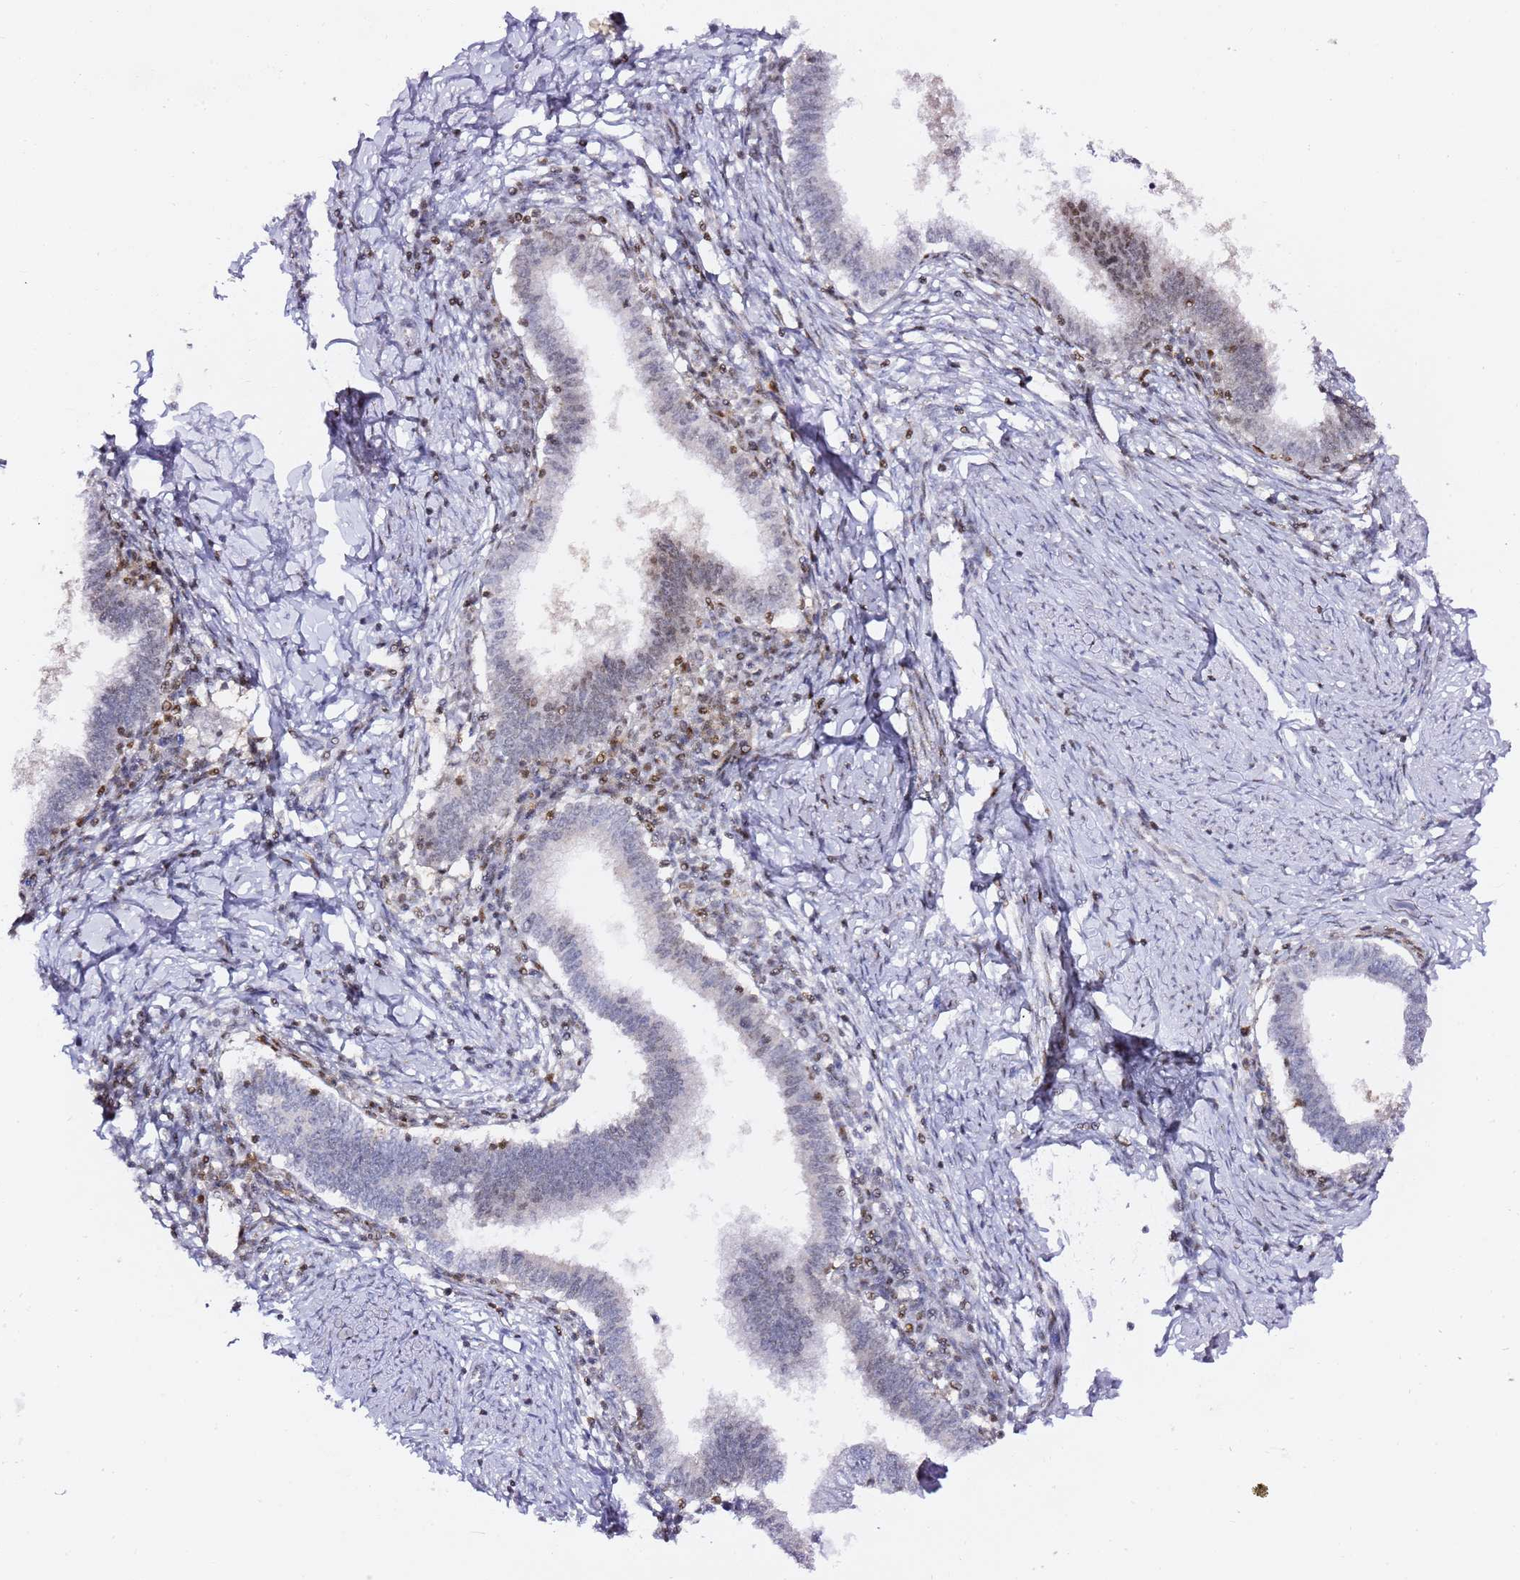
{"staining": {"intensity": "weak", "quantity": "<25%", "location": "cytoplasmic/membranous"}, "tissue": "cervical cancer", "cell_type": "Tumor cells", "image_type": "cancer", "snomed": [{"axis": "morphology", "description": "Adenocarcinoma, NOS"}, {"axis": "topography", "description": "Cervix"}], "caption": "There is no significant staining in tumor cells of cervical adenocarcinoma. (DAB immunohistochemistry, high magnification).", "gene": "GBP2", "patient": {"sex": "female", "age": 36}}